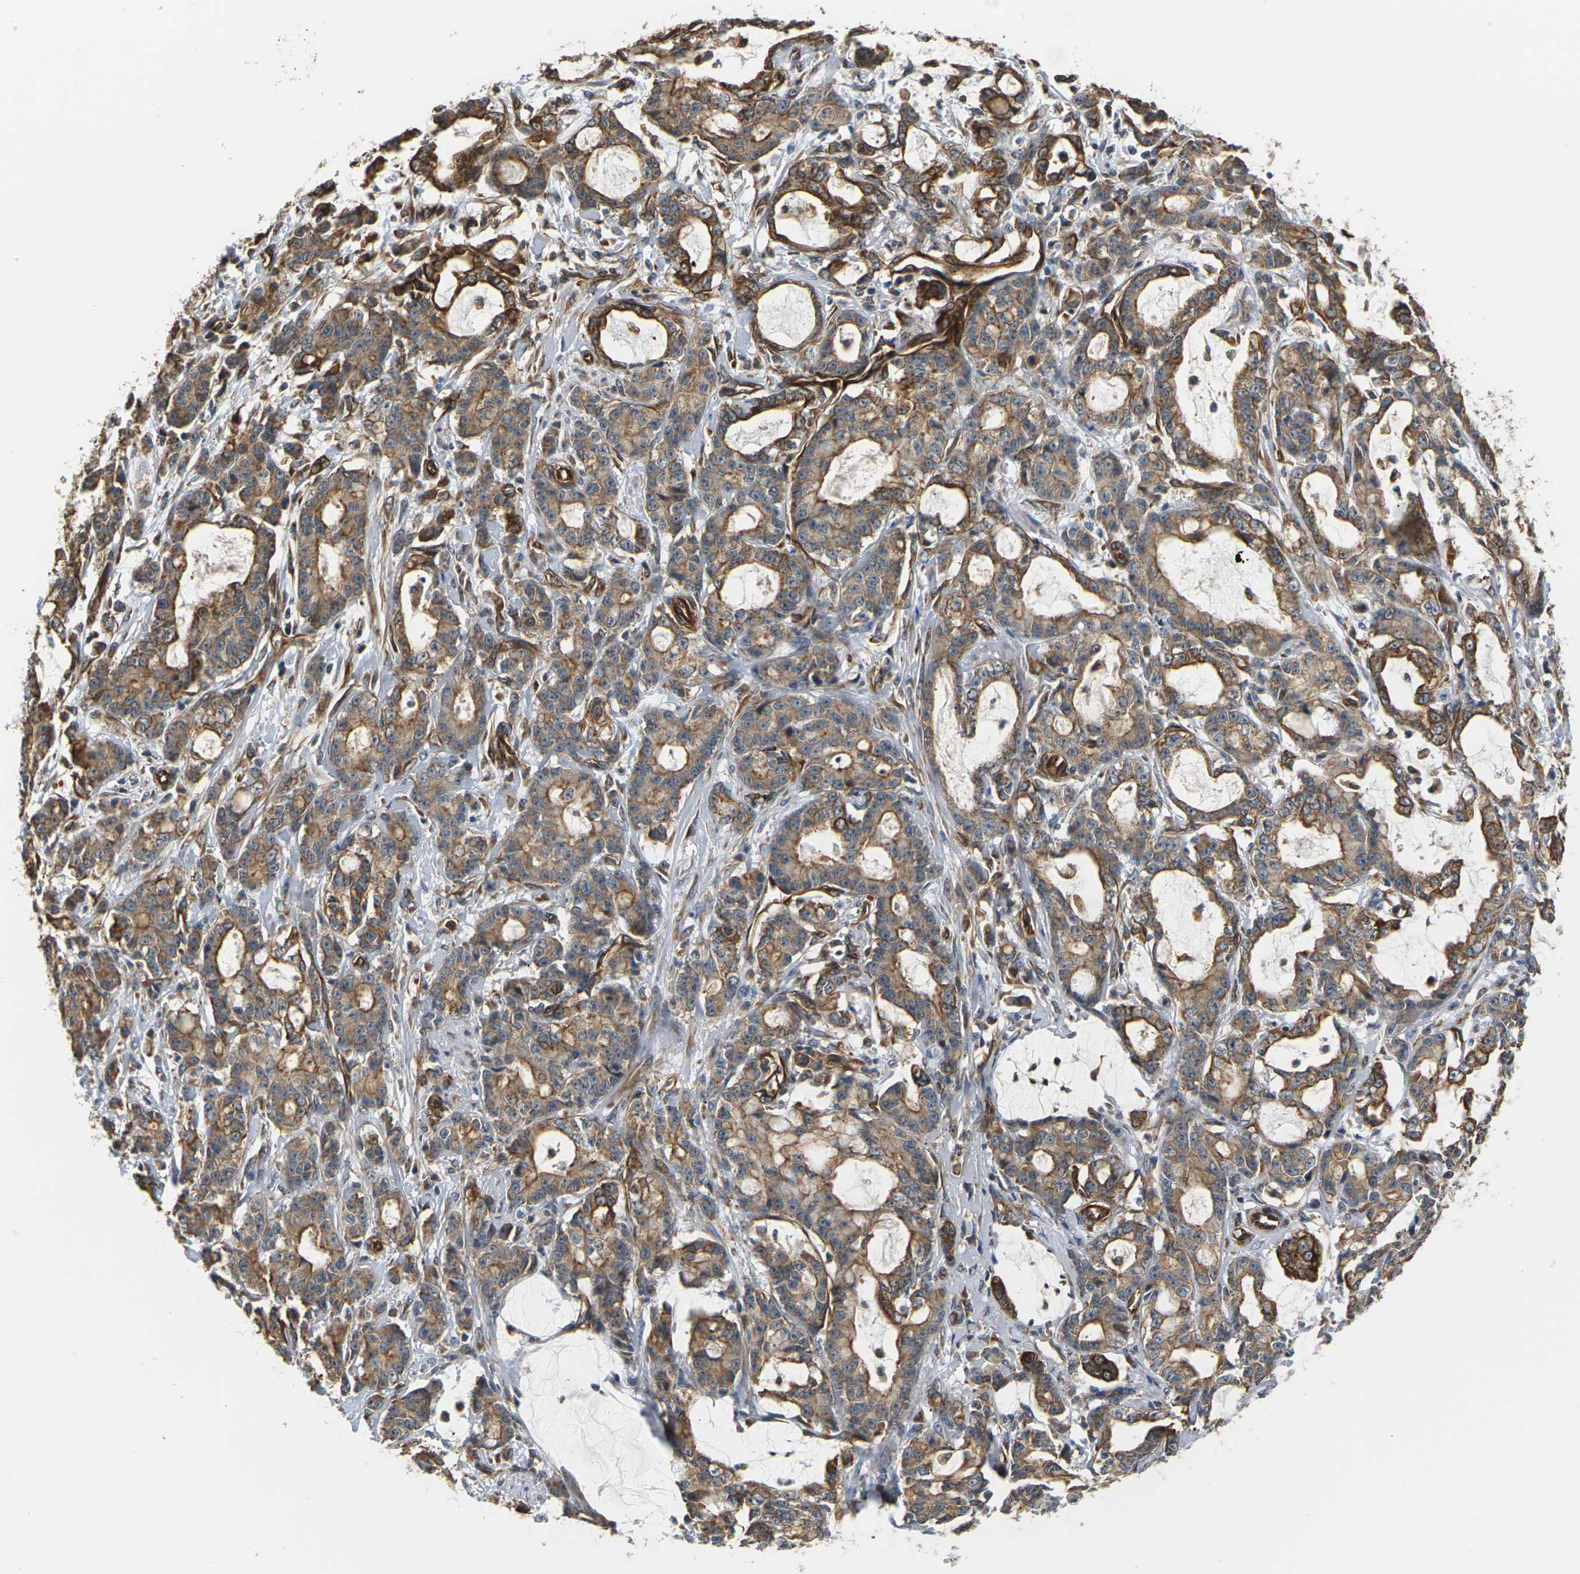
{"staining": {"intensity": "moderate", "quantity": ">75%", "location": "cytoplasmic/membranous"}, "tissue": "pancreatic cancer", "cell_type": "Tumor cells", "image_type": "cancer", "snomed": [{"axis": "morphology", "description": "Adenocarcinoma, NOS"}, {"axis": "topography", "description": "Pancreas"}], "caption": "High-magnification brightfield microscopy of pancreatic adenocarcinoma stained with DAB (brown) and counterstained with hematoxylin (blue). tumor cells exhibit moderate cytoplasmic/membranous positivity is identified in approximately>75% of cells.", "gene": "PCDHB4", "patient": {"sex": "female", "age": 73}}